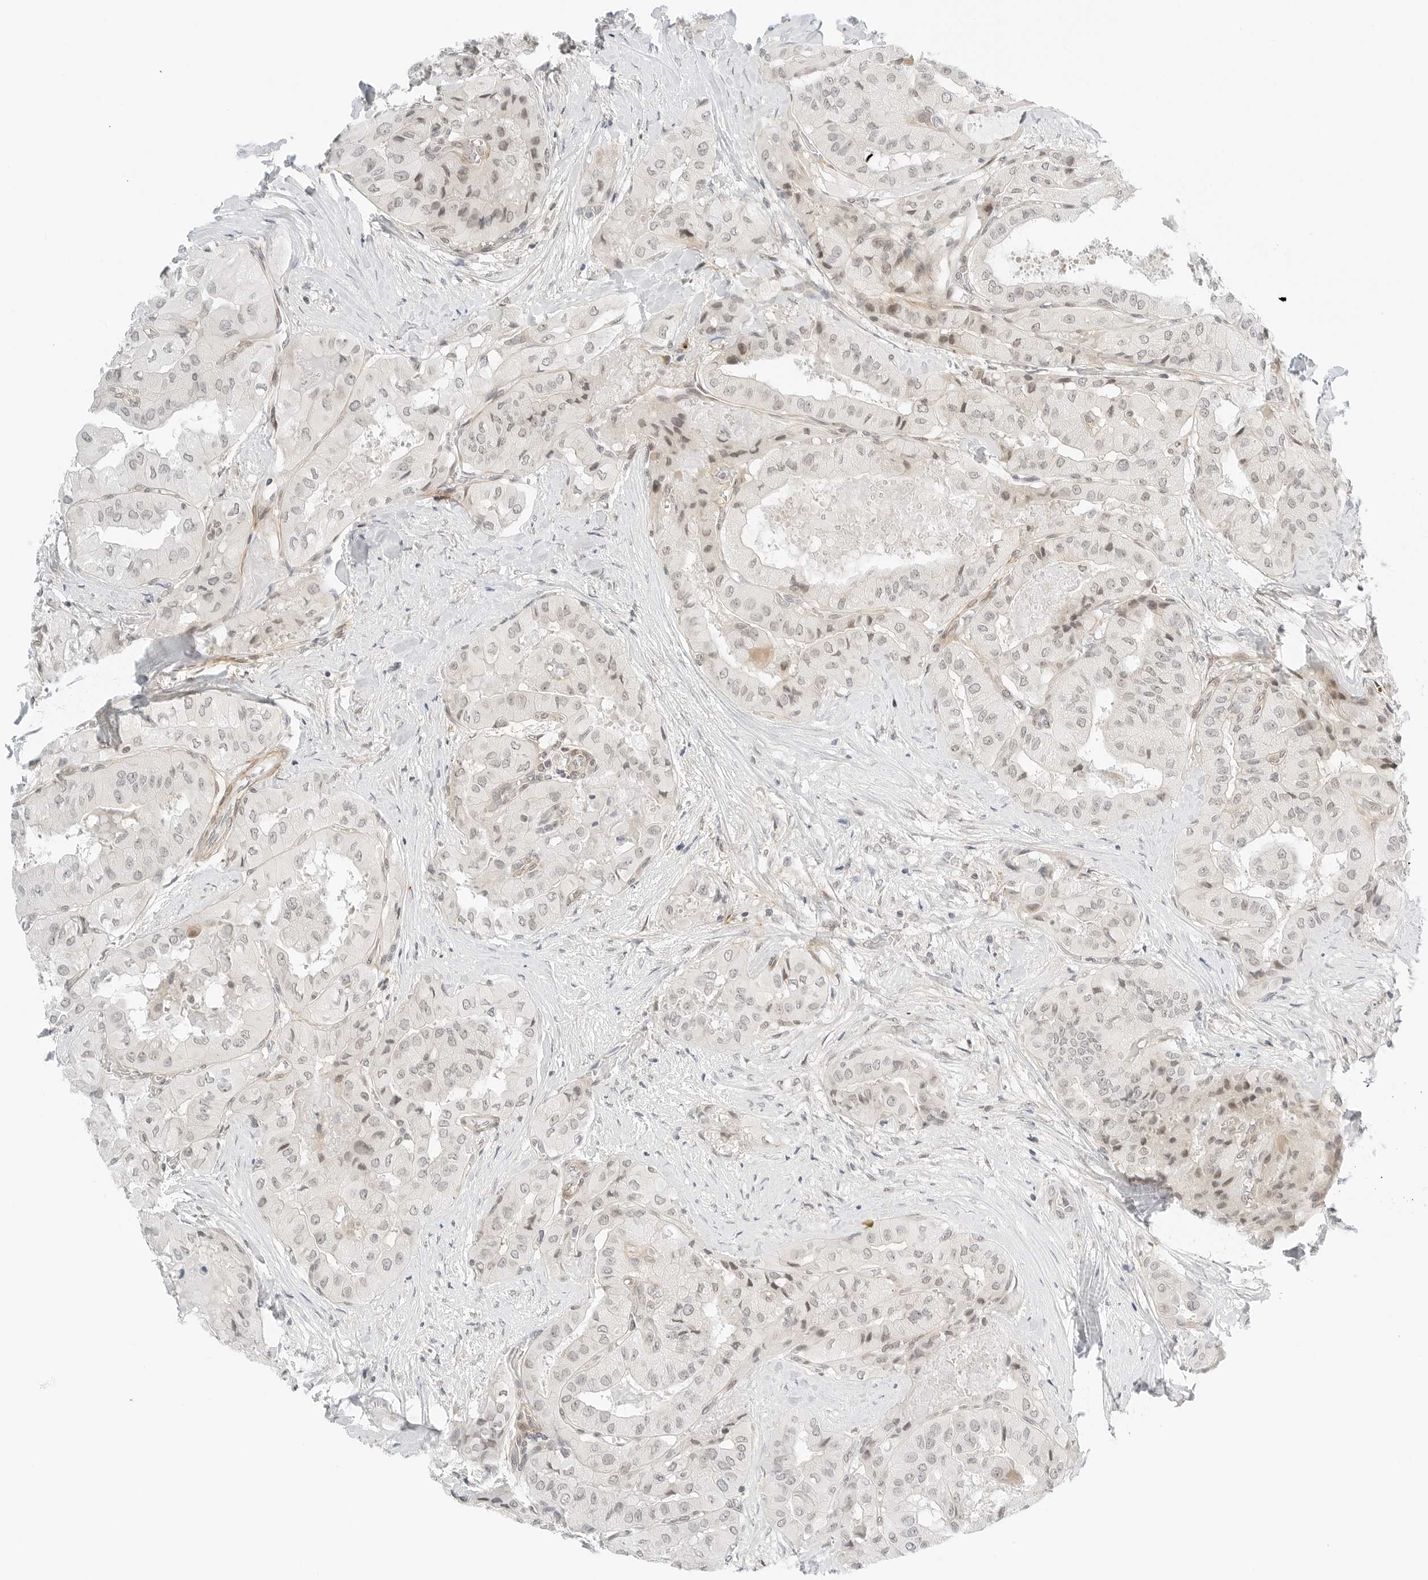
{"staining": {"intensity": "weak", "quantity": "25%-75%", "location": "nuclear"}, "tissue": "thyroid cancer", "cell_type": "Tumor cells", "image_type": "cancer", "snomed": [{"axis": "morphology", "description": "Papillary adenocarcinoma, NOS"}, {"axis": "topography", "description": "Thyroid gland"}], "caption": "Brown immunohistochemical staining in human papillary adenocarcinoma (thyroid) demonstrates weak nuclear positivity in about 25%-75% of tumor cells. (brown staining indicates protein expression, while blue staining denotes nuclei).", "gene": "NEO1", "patient": {"sex": "female", "age": 59}}